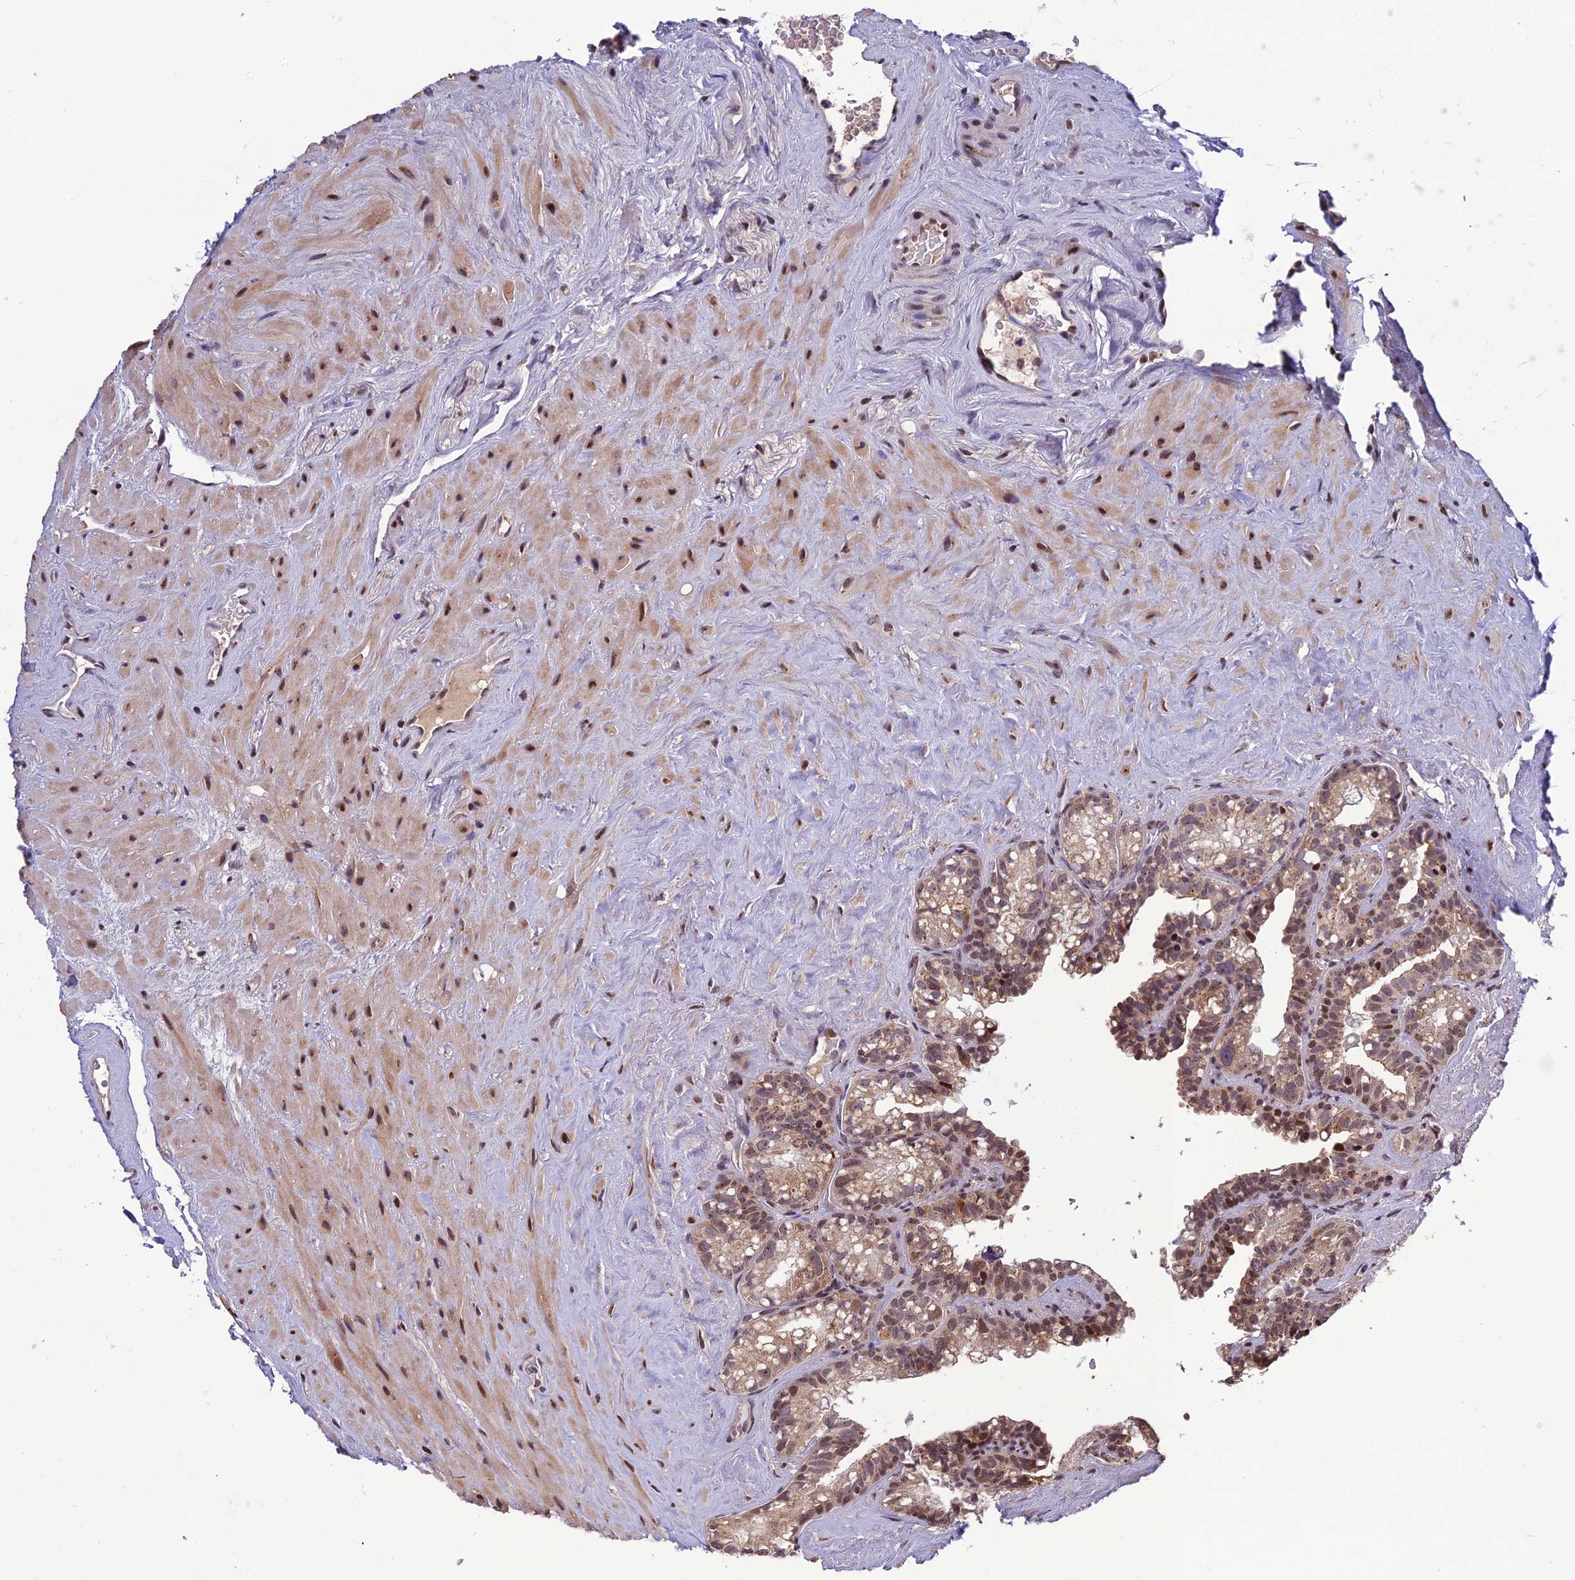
{"staining": {"intensity": "moderate", "quantity": "25%-75%", "location": "cytoplasmic/membranous,nuclear"}, "tissue": "seminal vesicle", "cell_type": "Glandular cells", "image_type": "normal", "snomed": [{"axis": "morphology", "description": "Normal tissue, NOS"}, {"axis": "topography", "description": "Prostate"}, {"axis": "topography", "description": "Seminal veicle"}], "caption": "Brown immunohistochemical staining in normal seminal vesicle shows moderate cytoplasmic/membranous,nuclear staining in about 25%-75% of glandular cells.", "gene": "ARL2", "patient": {"sex": "male", "age": 79}}